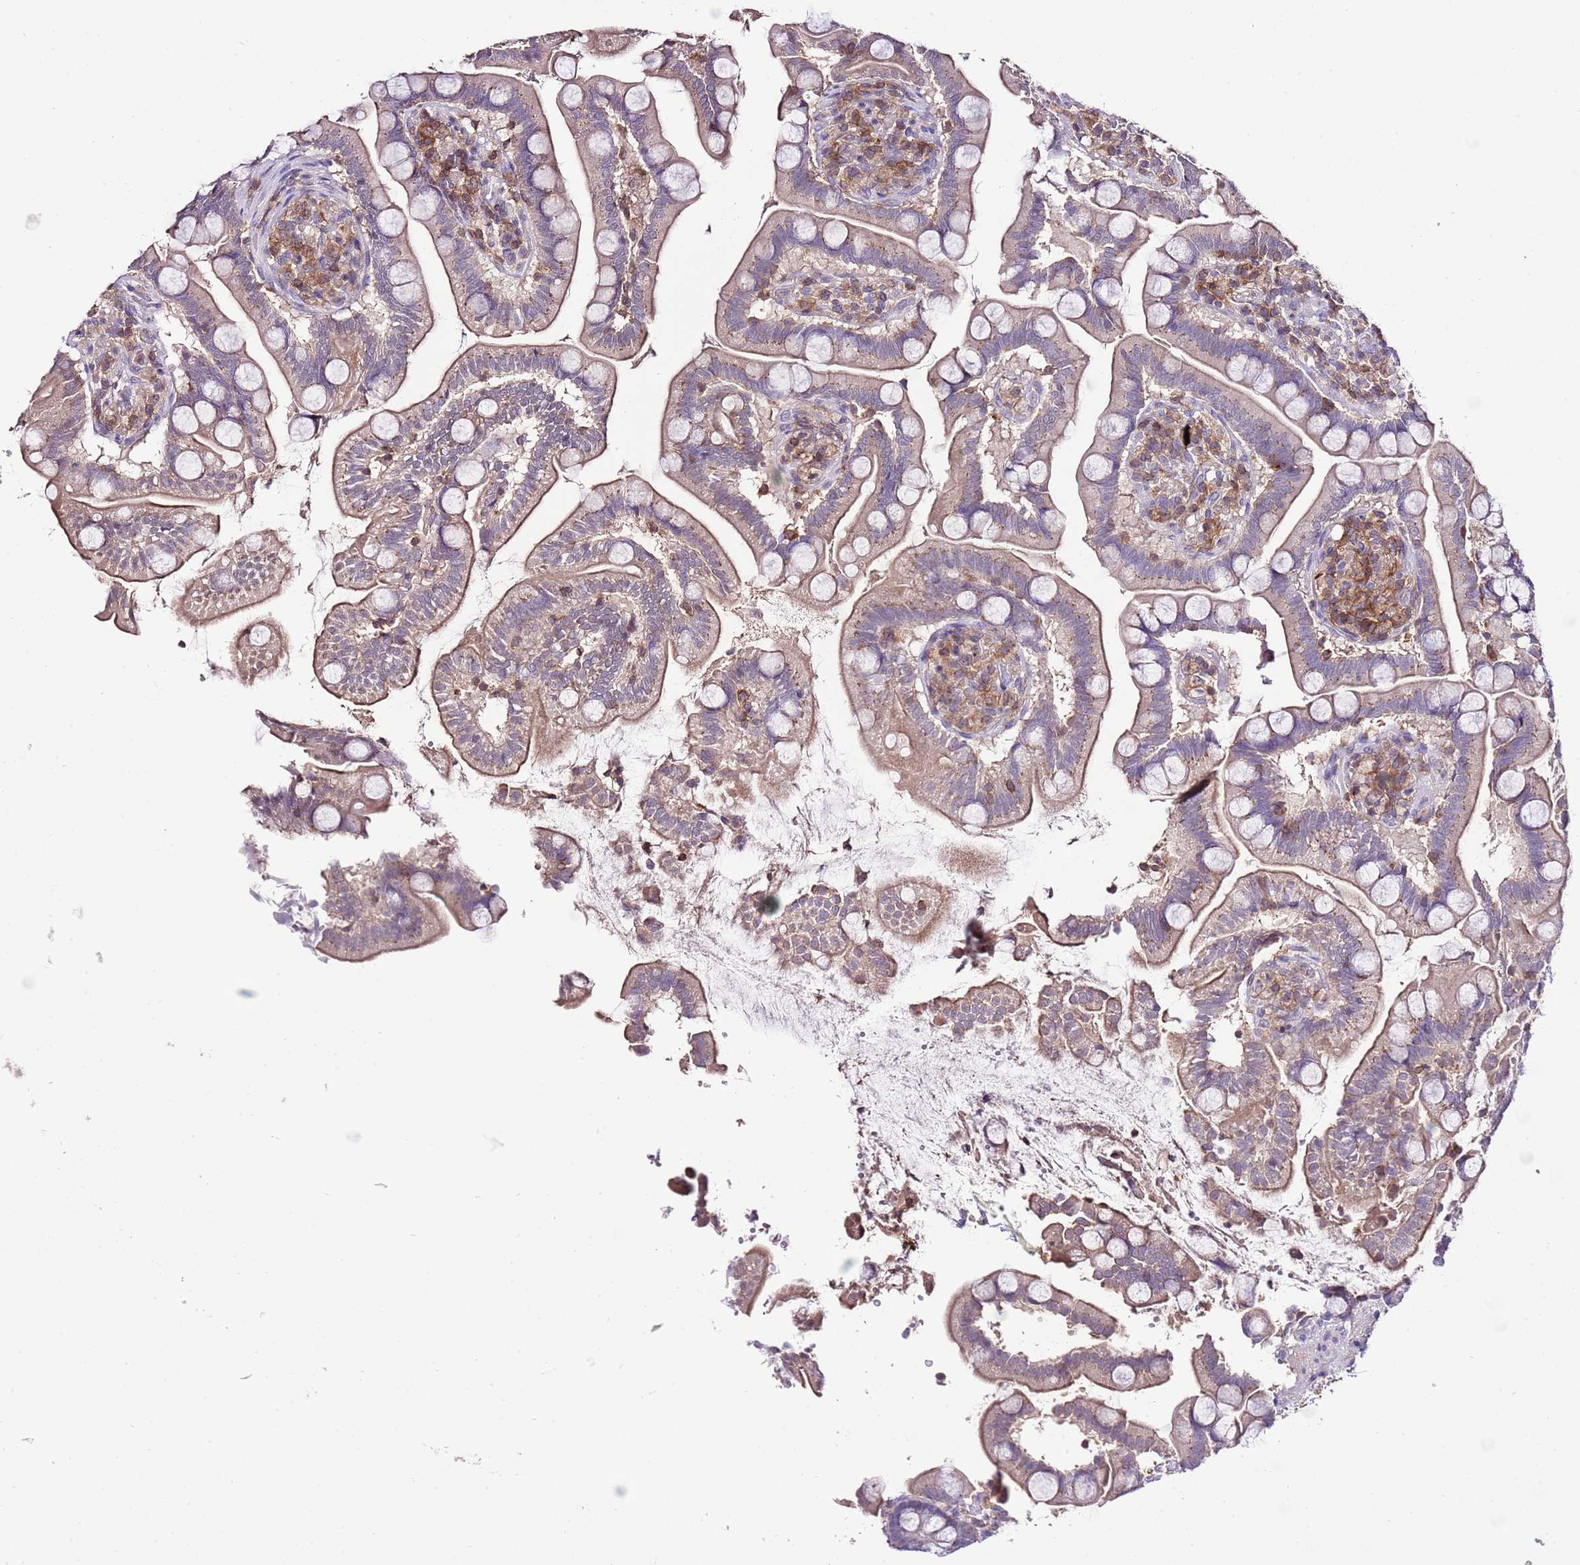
{"staining": {"intensity": "weak", "quantity": "25%-75%", "location": "cytoplasmic/membranous"}, "tissue": "small intestine", "cell_type": "Glandular cells", "image_type": "normal", "snomed": [{"axis": "morphology", "description": "Normal tissue, NOS"}, {"axis": "topography", "description": "Small intestine"}], "caption": "A low amount of weak cytoplasmic/membranous expression is appreciated in approximately 25%-75% of glandular cells in normal small intestine. (DAB (3,3'-diaminobenzidine) IHC, brown staining for protein, blue staining for nuclei).", "gene": "EFHD1", "patient": {"sex": "female", "age": 64}}